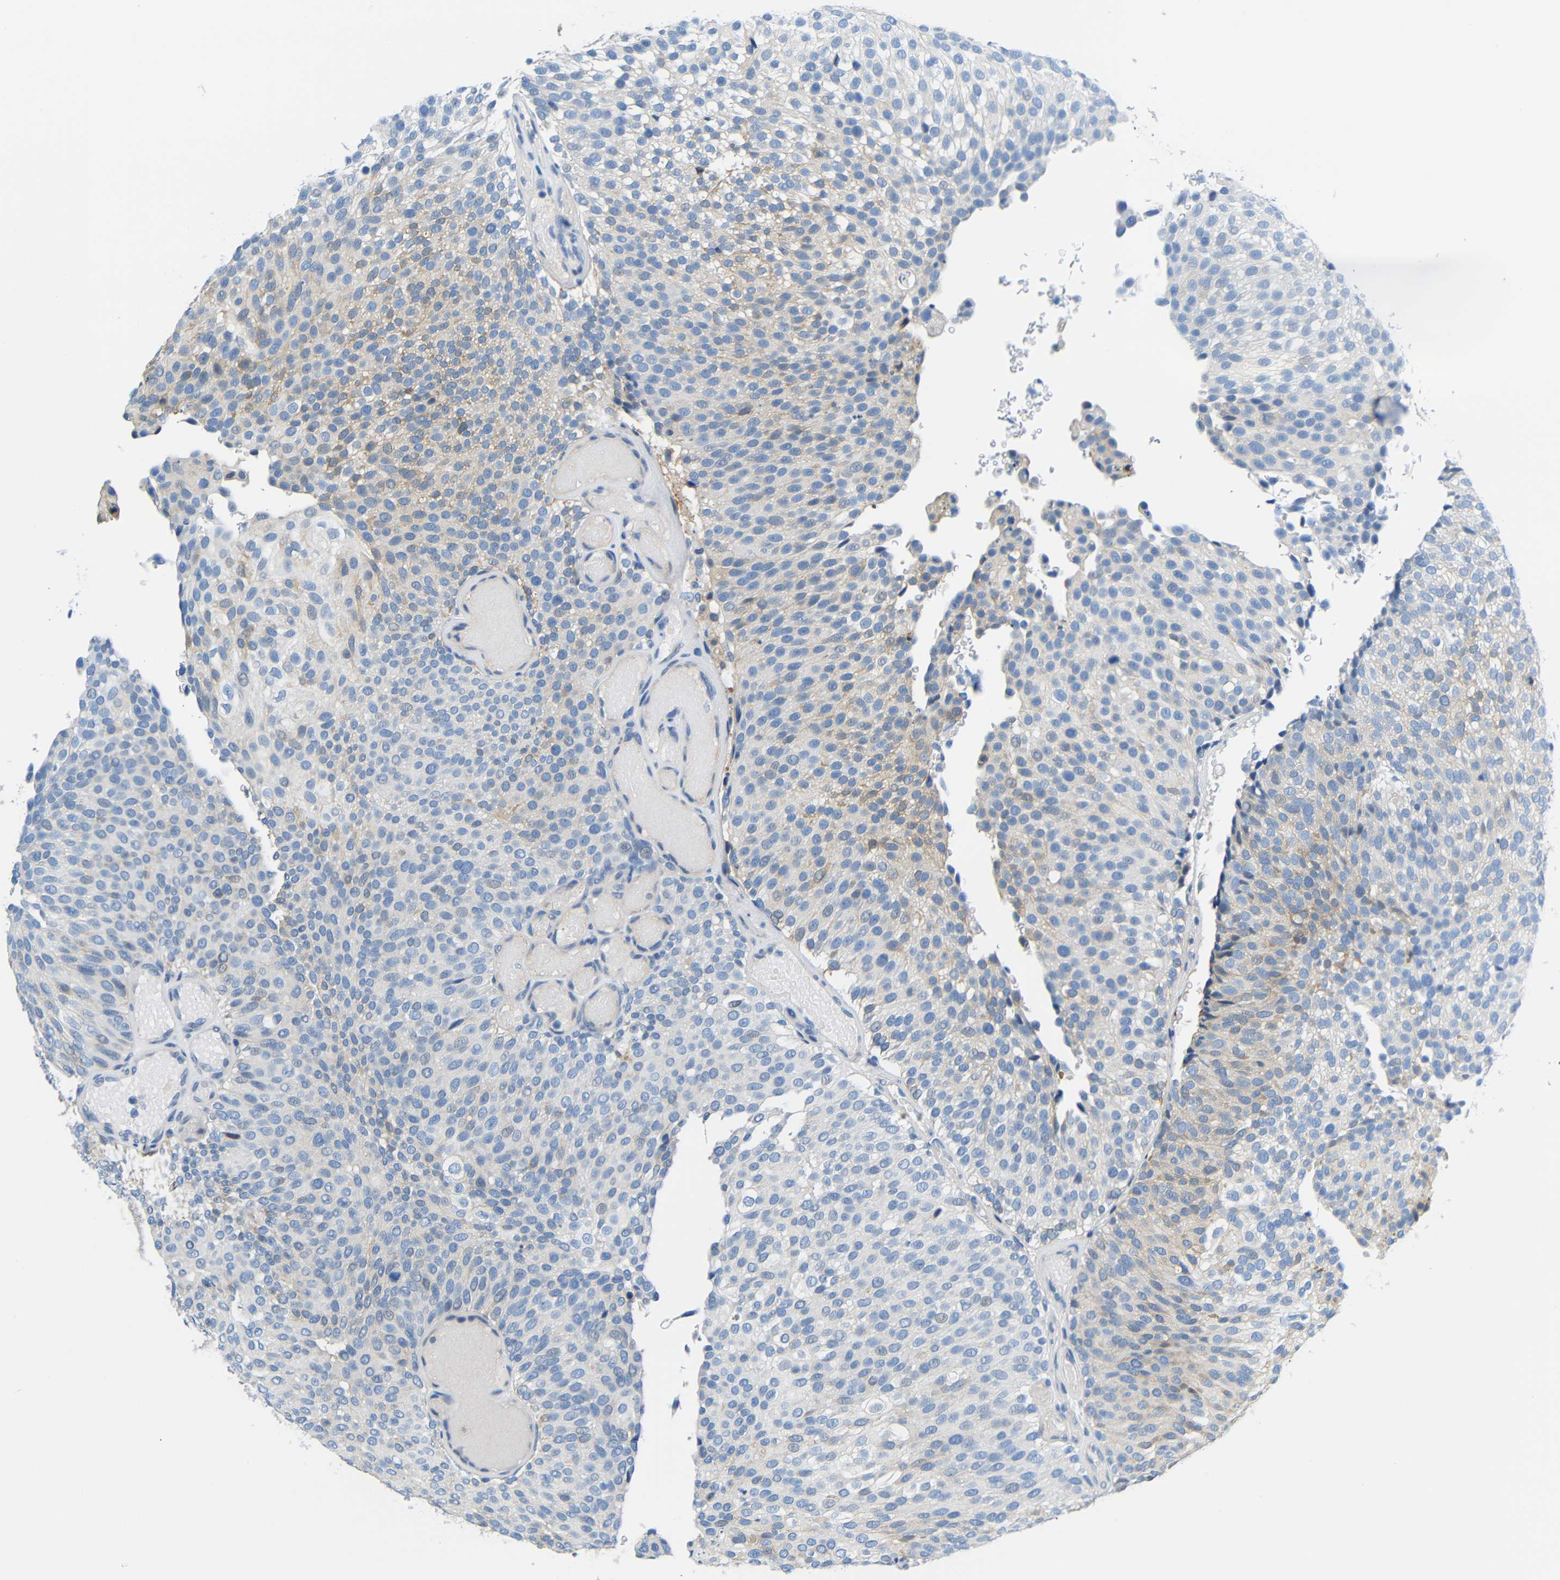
{"staining": {"intensity": "weak", "quantity": "25%-75%", "location": "cytoplasmic/membranous"}, "tissue": "urothelial cancer", "cell_type": "Tumor cells", "image_type": "cancer", "snomed": [{"axis": "morphology", "description": "Urothelial carcinoma, Low grade"}, {"axis": "topography", "description": "Urinary bladder"}], "caption": "Protein staining by IHC reveals weak cytoplasmic/membranous staining in about 25%-75% of tumor cells in urothelial cancer. (IHC, brightfield microscopy, high magnification).", "gene": "NEGR1", "patient": {"sex": "male", "age": 78}}